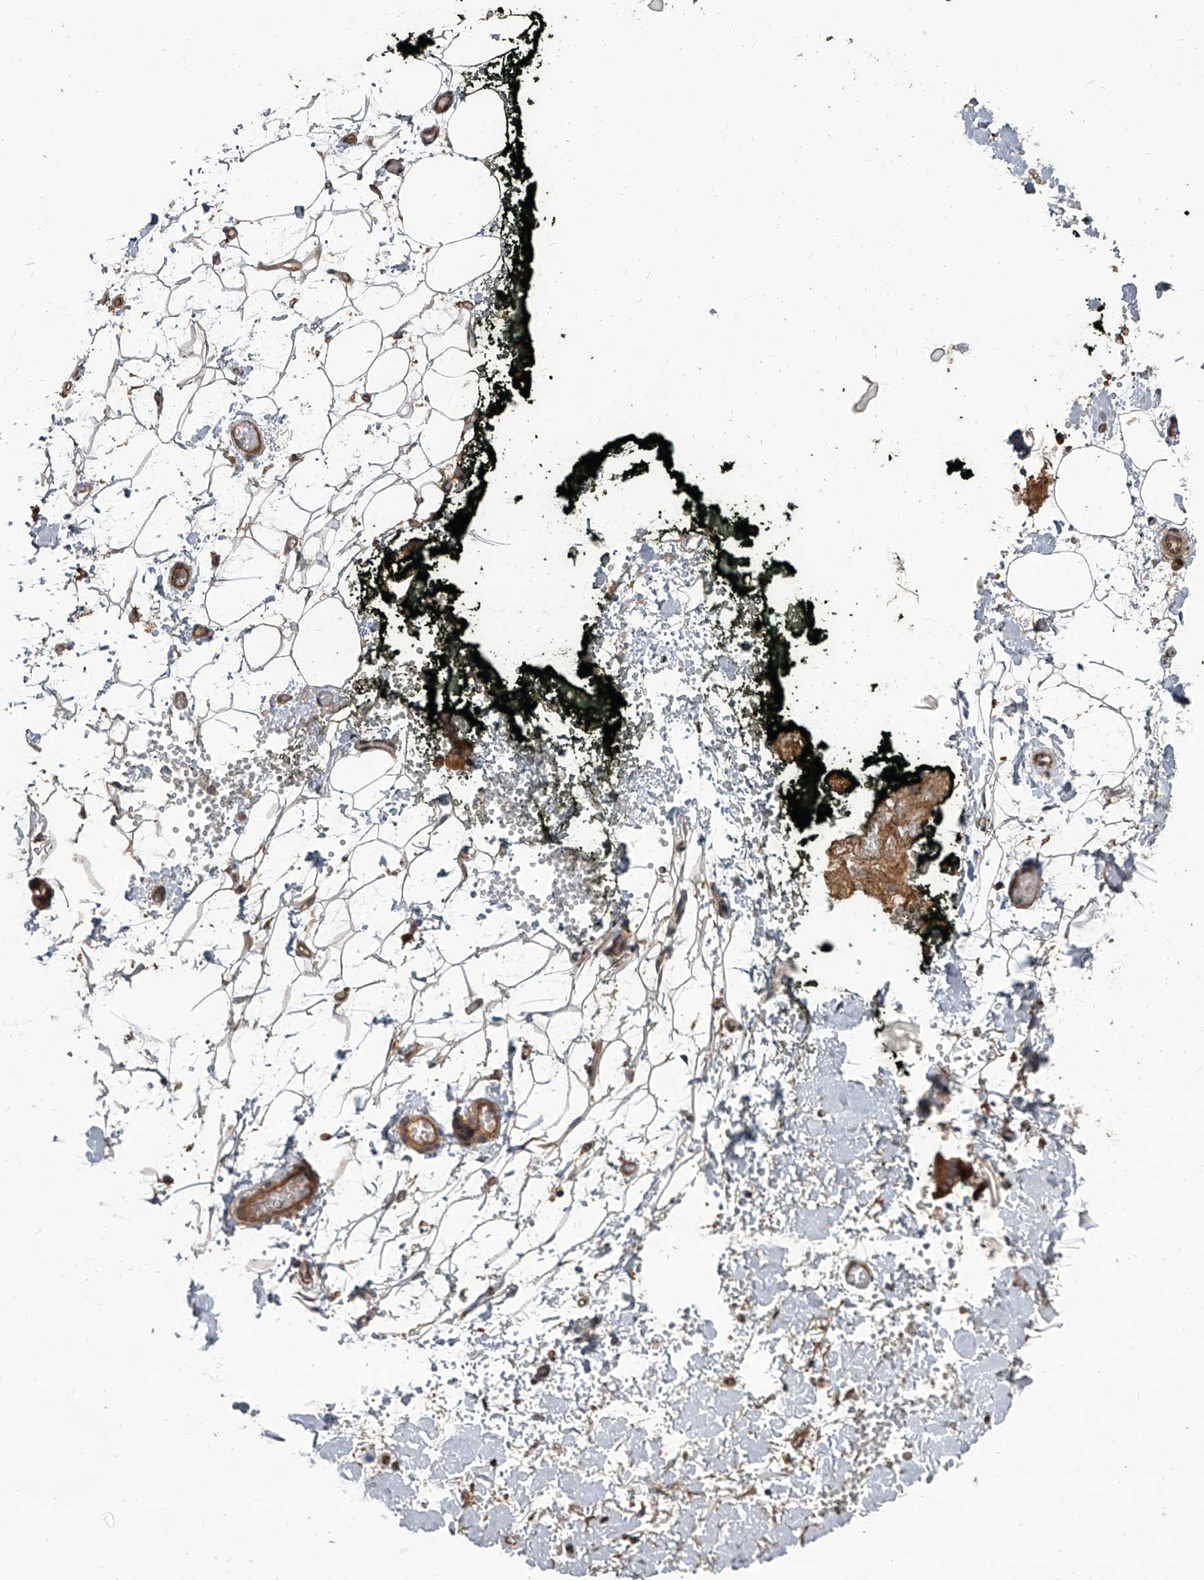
{"staining": {"intensity": "strong", "quantity": ">75%", "location": "cytoplasmic/membranous"}, "tissue": "adipose tissue", "cell_type": "Adipocytes", "image_type": "normal", "snomed": [{"axis": "morphology", "description": "Normal tissue, NOS"}, {"axis": "morphology", "description": "Adenocarcinoma, NOS"}, {"axis": "topography", "description": "Pancreas"}, {"axis": "topography", "description": "Peripheral nerve tissue"}], "caption": "Protein staining of benign adipose tissue displays strong cytoplasmic/membranous positivity in about >75% of adipocytes.", "gene": "EVA1C", "patient": {"sex": "male", "age": 59}}